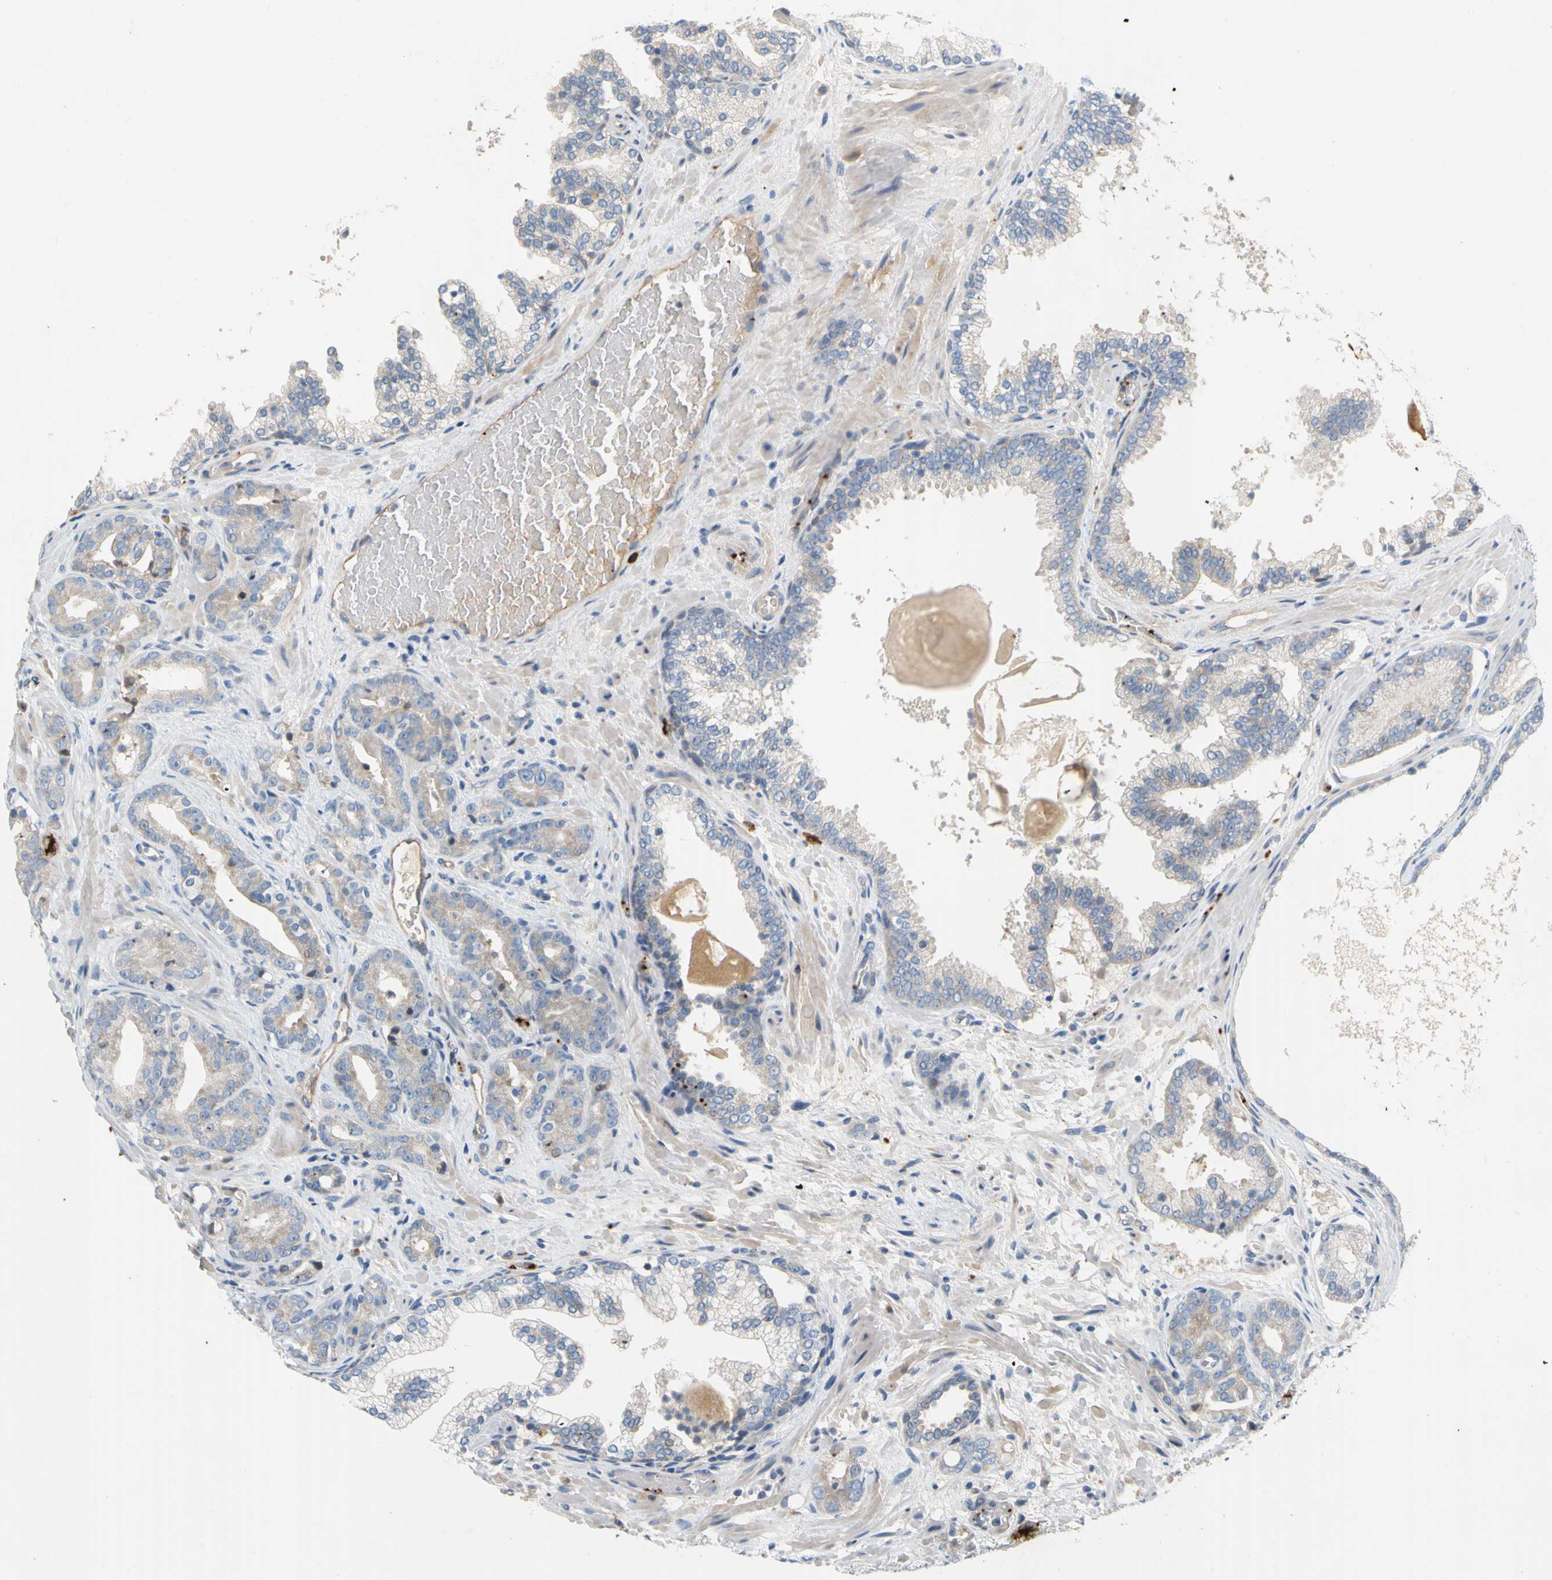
{"staining": {"intensity": "weak", "quantity": ">75%", "location": "cytoplasmic/membranous"}, "tissue": "prostate cancer", "cell_type": "Tumor cells", "image_type": "cancer", "snomed": [{"axis": "morphology", "description": "Adenocarcinoma, Low grade"}, {"axis": "topography", "description": "Prostate"}], "caption": "Prostate cancer stained for a protein (brown) reveals weak cytoplasmic/membranous positive positivity in approximately >75% of tumor cells.", "gene": "PPBP", "patient": {"sex": "male", "age": 63}}